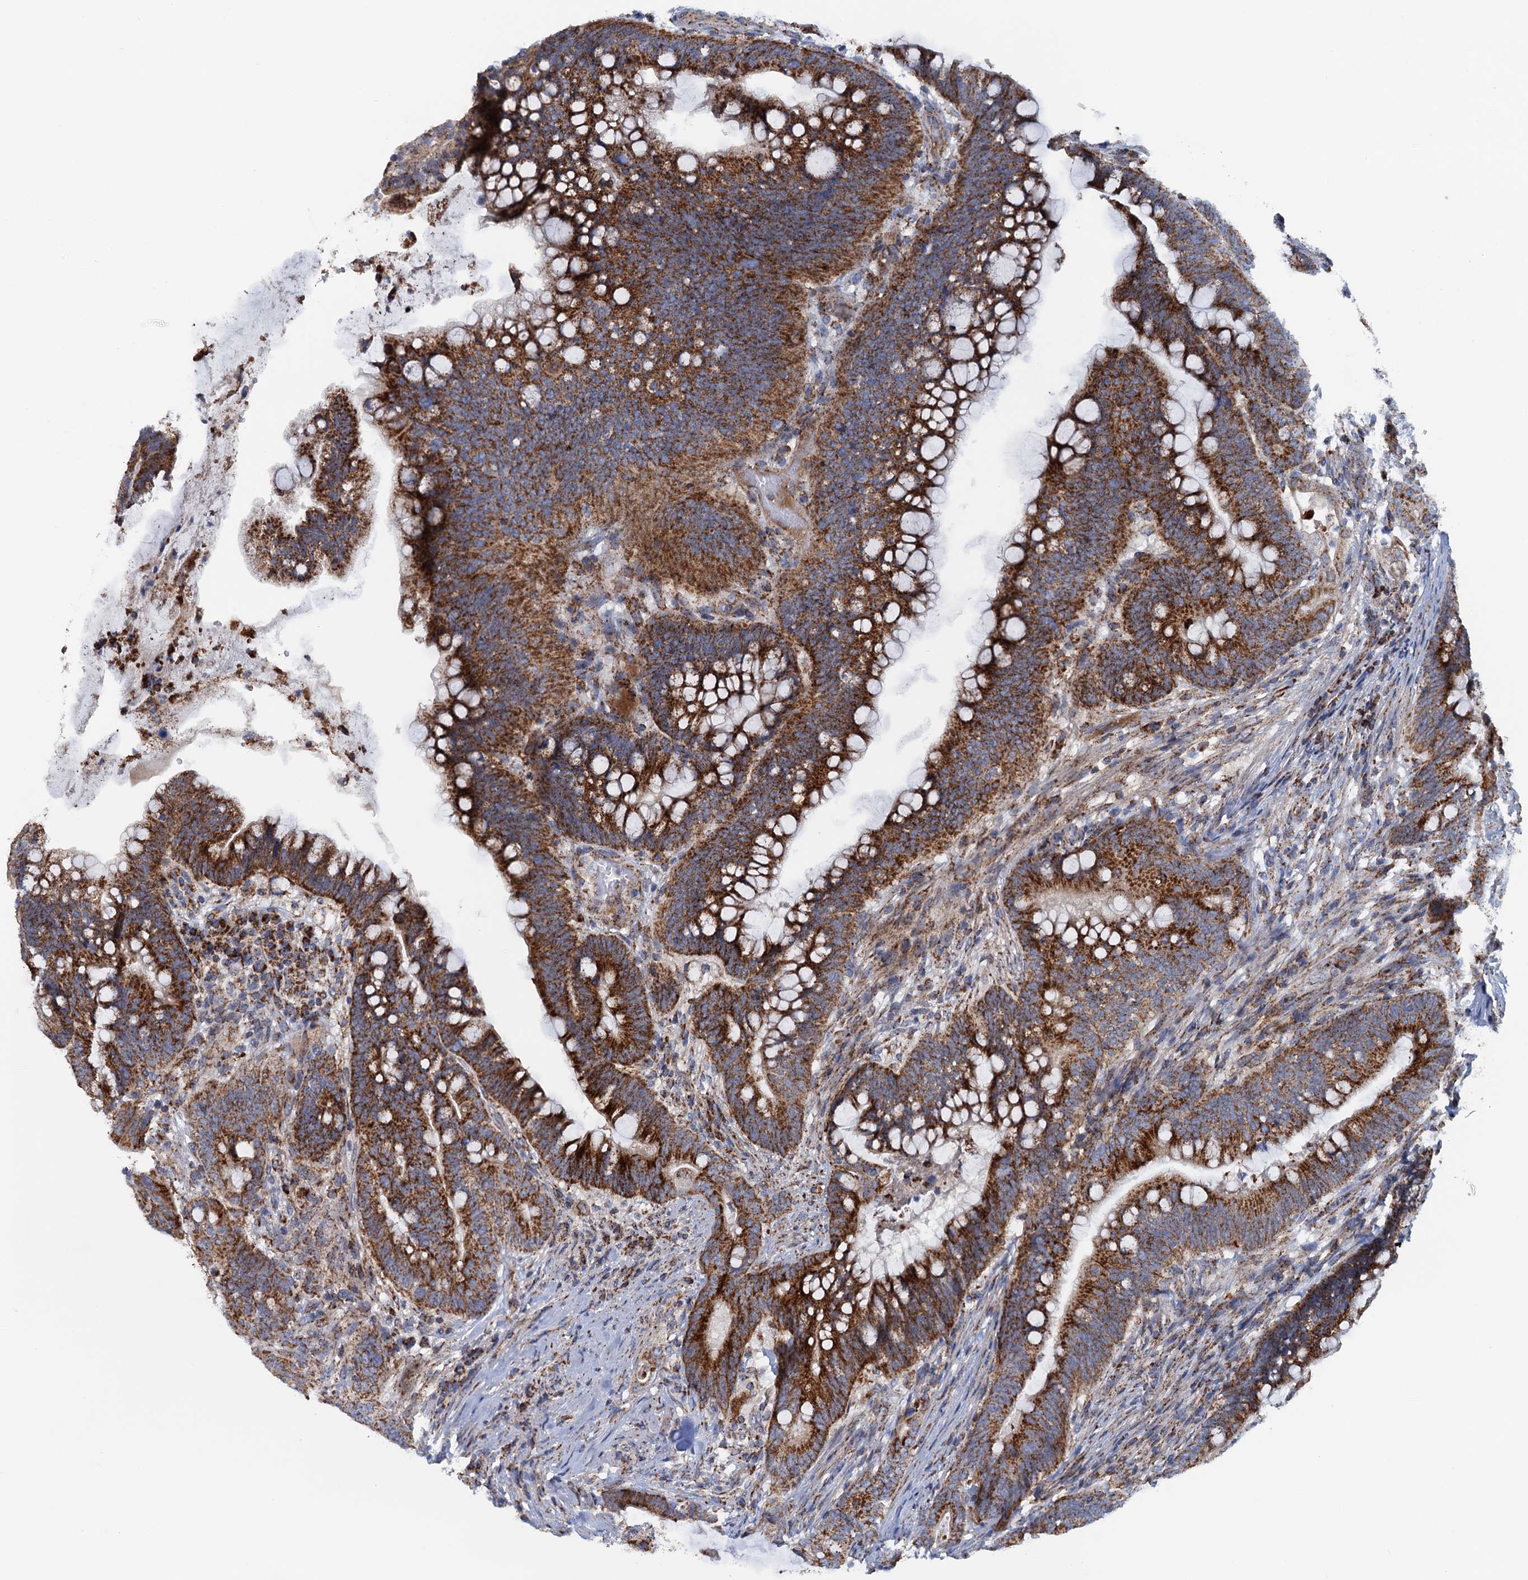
{"staining": {"intensity": "strong", "quantity": ">75%", "location": "cytoplasmic/membranous"}, "tissue": "colorectal cancer", "cell_type": "Tumor cells", "image_type": "cancer", "snomed": [{"axis": "morphology", "description": "Adenocarcinoma, NOS"}, {"axis": "topography", "description": "Colon"}], "caption": "This is an image of IHC staining of adenocarcinoma (colorectal), which shows strong staining in the cytoplasmic/membranous of tumor cells.", "gene": "GTPBP3", "patient": {"sex": "female", "age": 66}}